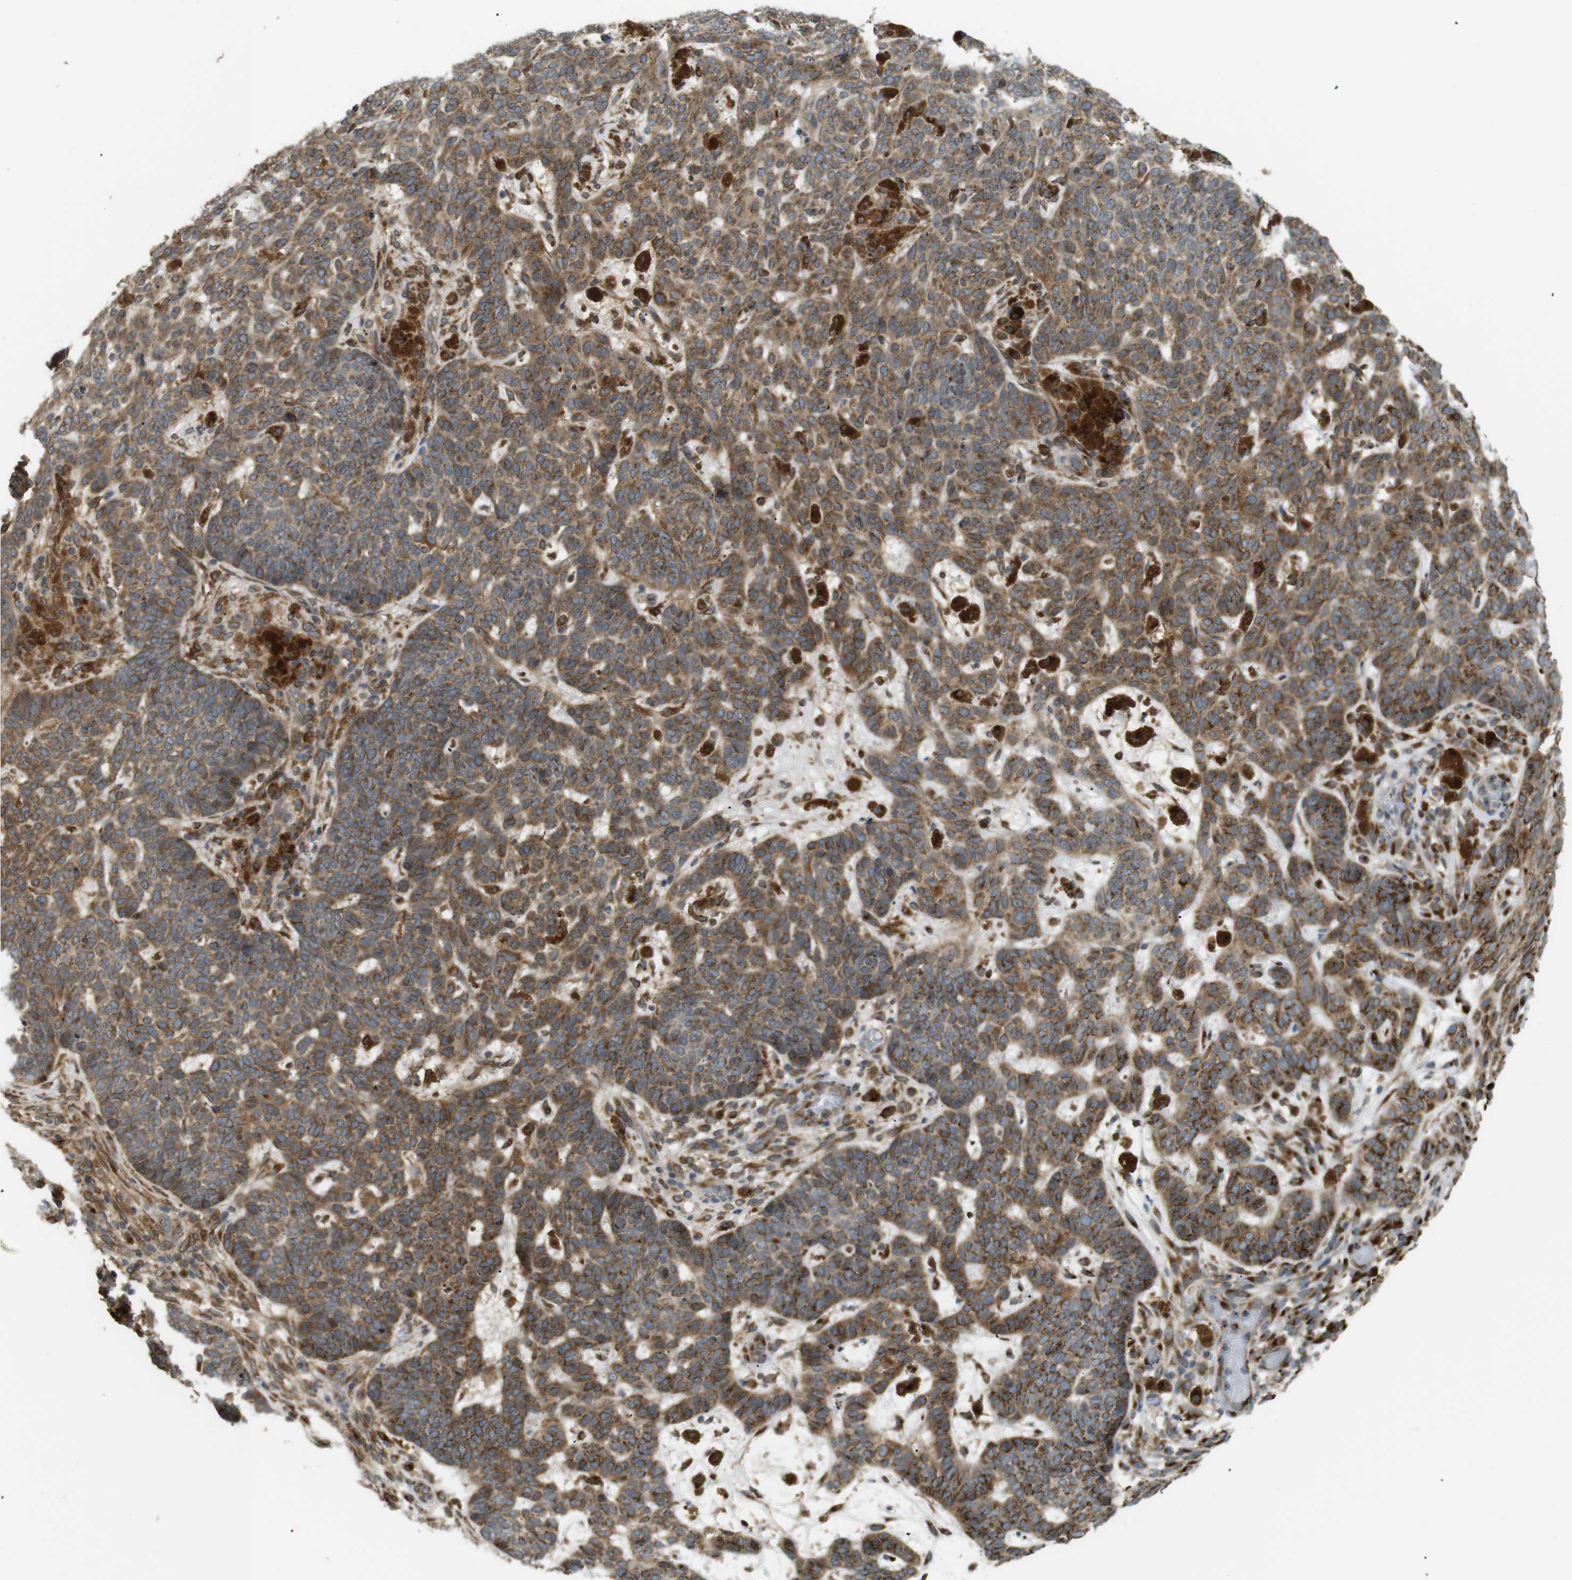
{"staining": {"intensity": "moderate", "quantity": "25%-75%", "location": "cytoplasmic/membranous"}, "tissue": "skin cancer", "cell_type": "Tumor cells", "image_type": "cancer", "snomed": [{"axis": "morphology", "description": "Basal cell carcinoma"}, {"axis": "topography", "description": "Skin"}], "caption": "There is medium levels of moderate cytoplasmic/membranous positivity in tumor cells of skin cancer, as demonstrated by immunohistochemical staining (brown color).", "gene": "TMED4", "patient": {"sex": "male", "age": 85}}